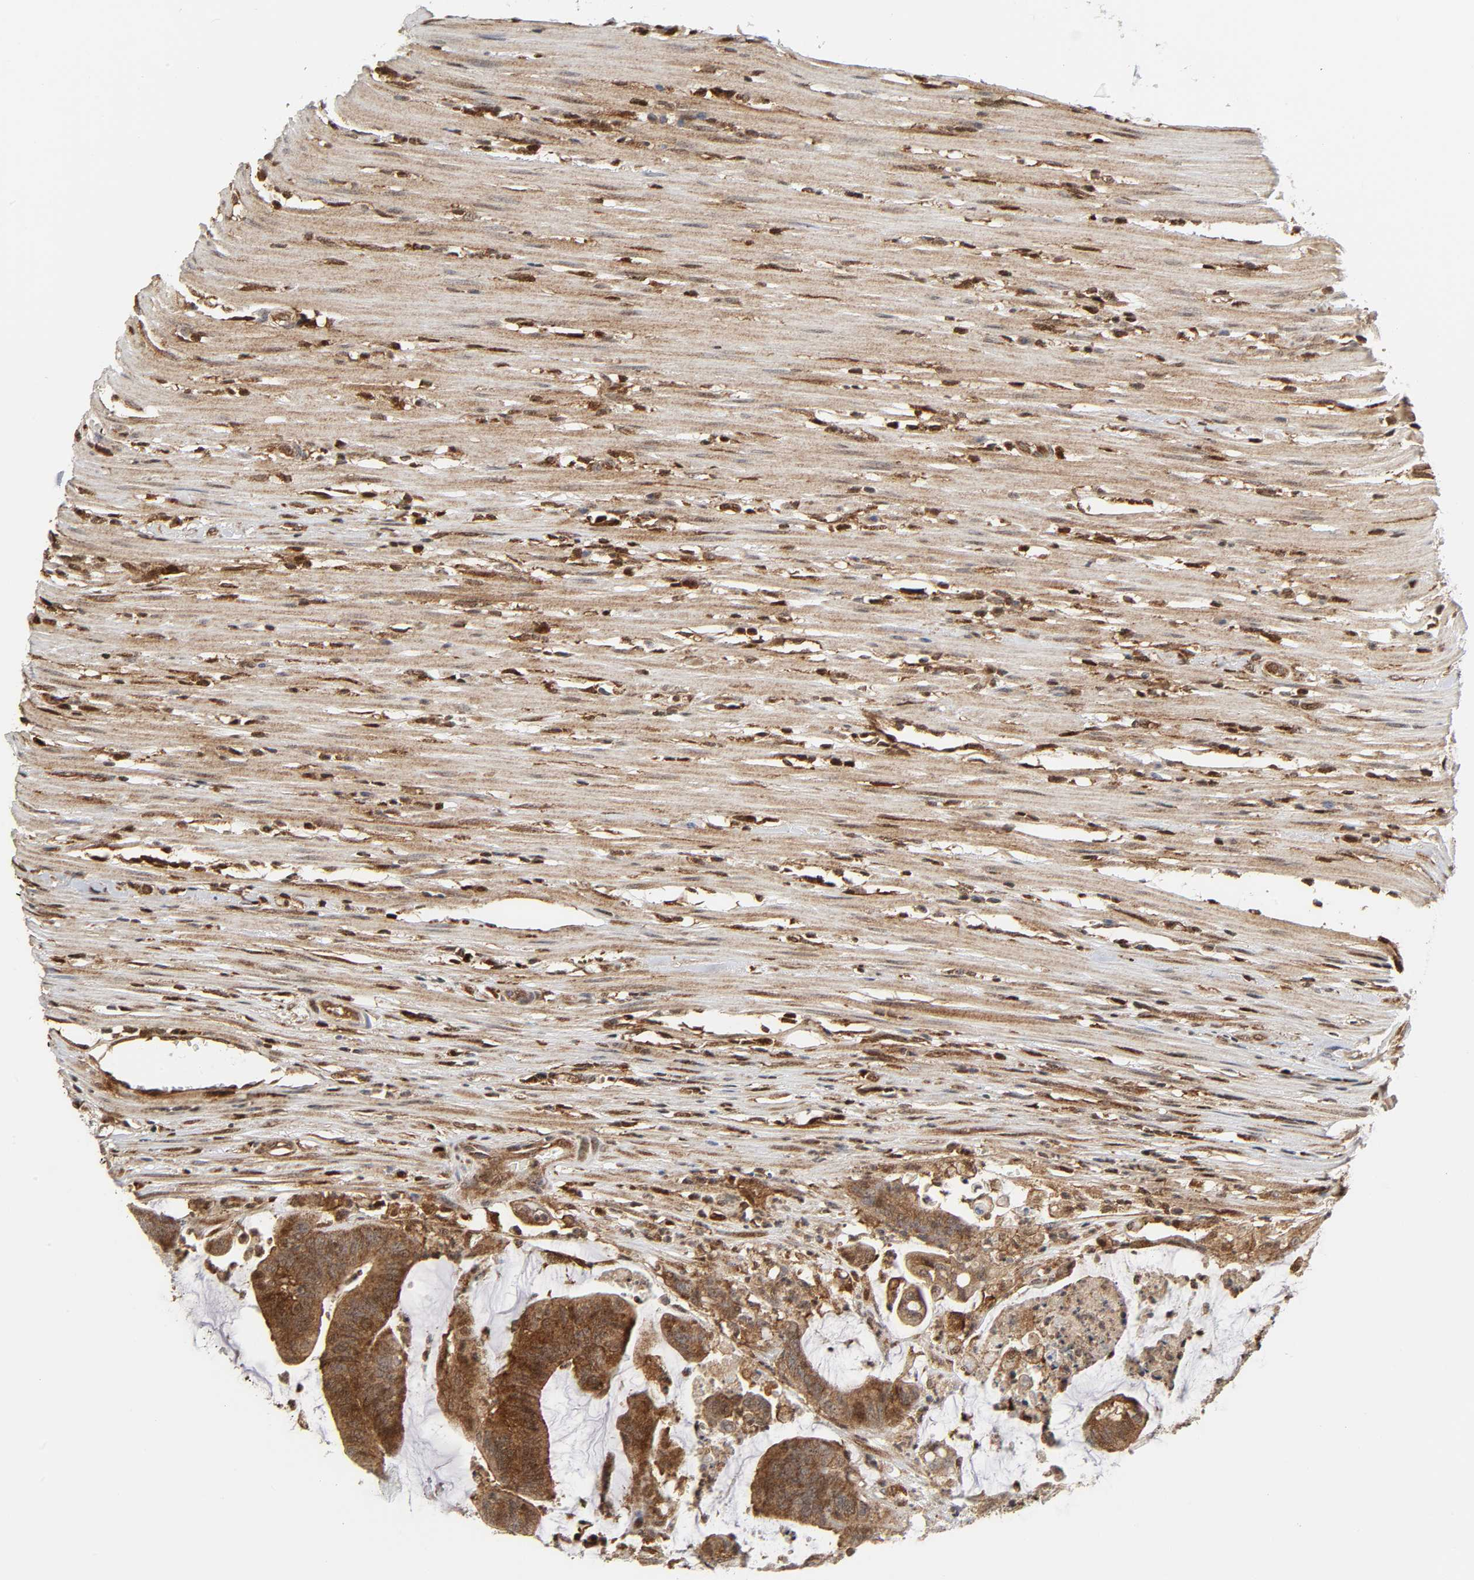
{"staining": {"intensity": "moderate", "quantity": ">75%", "location": "cytoplasmic/membranous"}, "tissue": "colorectal cancer", "cell_type": "Tumor cells", "image_type": "cancer", "snomed": [{"axis": "morphology", "description": "Adenocarcinoma, NOS"}, {"axis": "topography", "description": "Rectum"}], "caption": "This image exhibits immunohistochemistry (IHC) staining of human adenocarcinoma (colorectal), with medium moderate cytoplasmic/membranous staining in about >75% of tumor cells.", "gene": "MAPK1", "patient": {"sex": "female", "age": 66}}